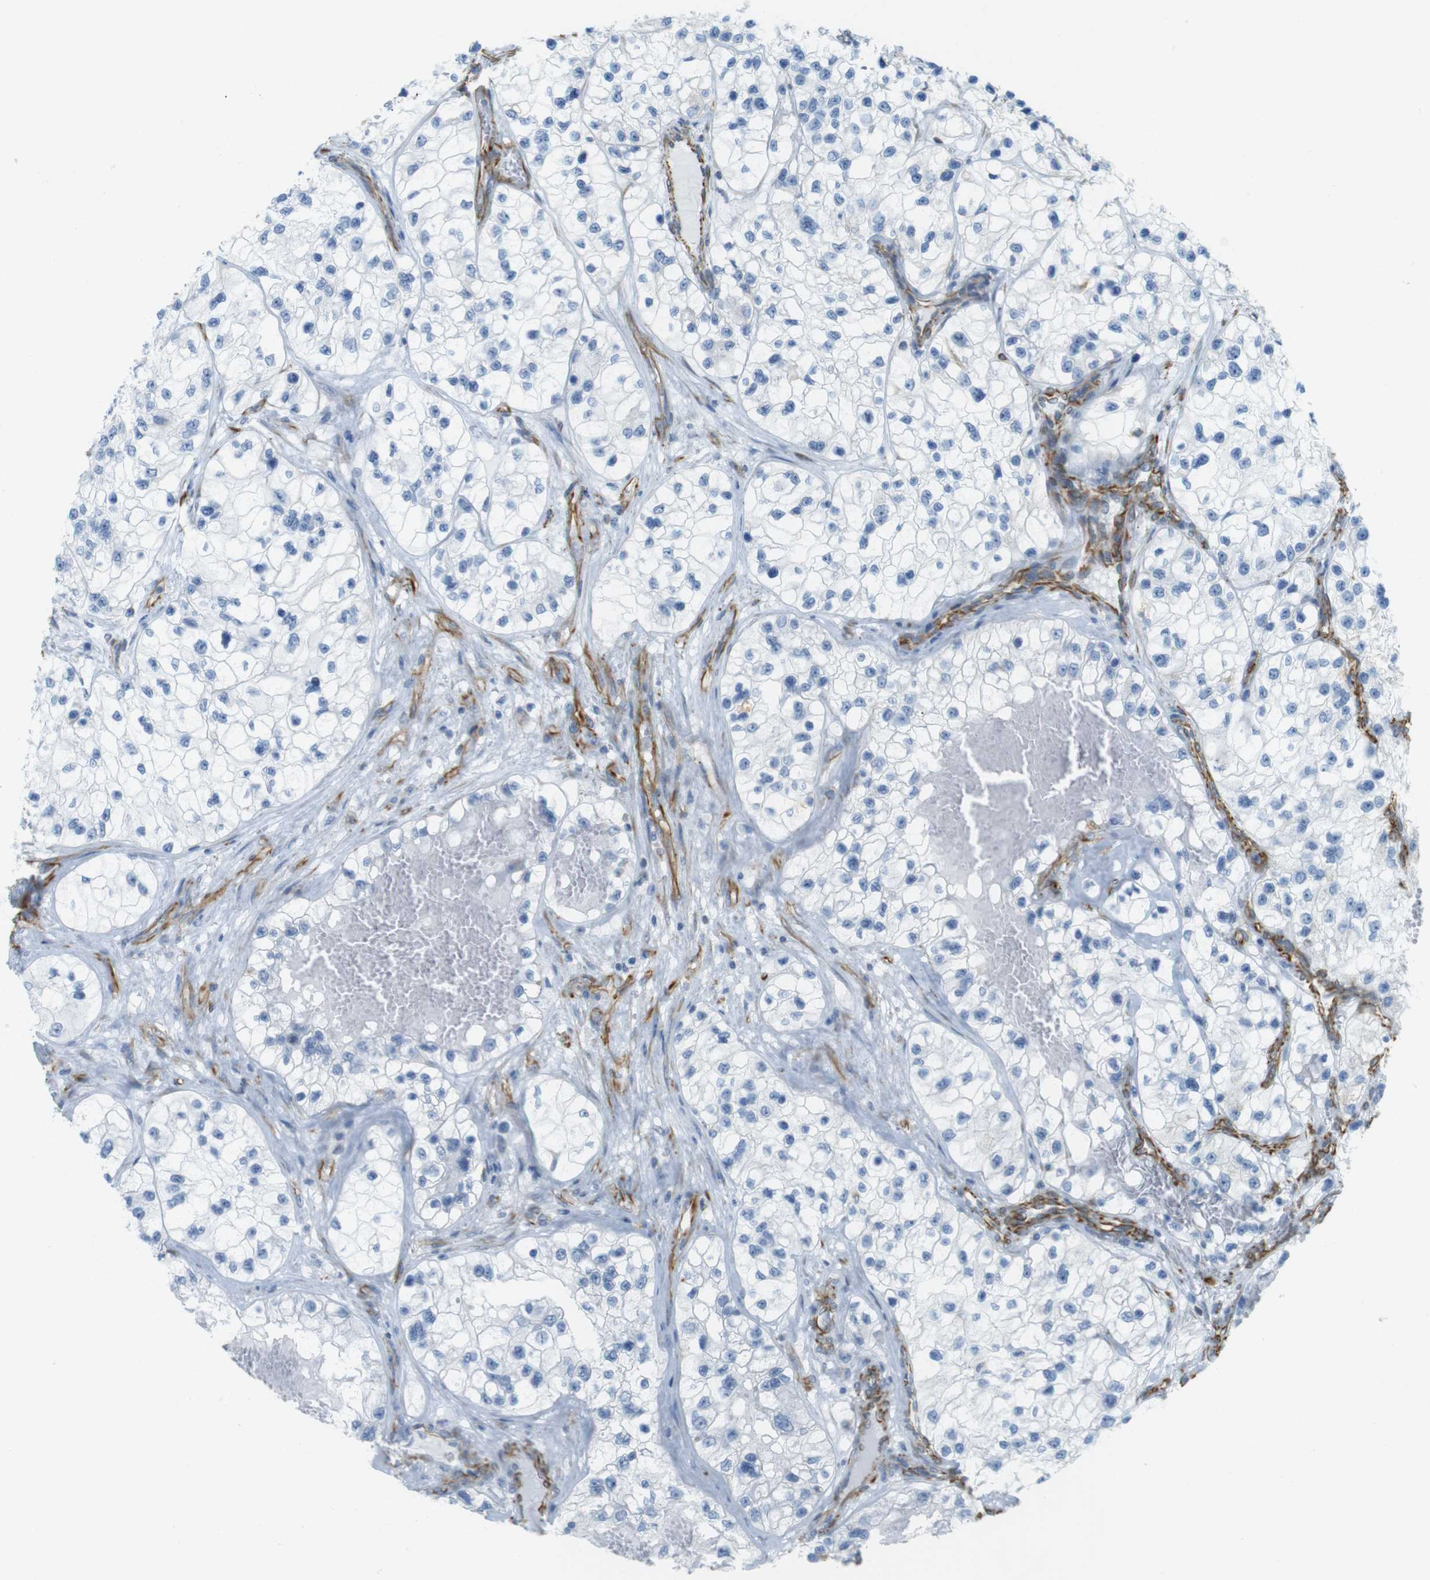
{"staining": {"intensity": "negative", "quantity": "none", "location": "none"}, "tissue": "renal cancer", "cell_type": "Tumor cells", "image_type": "cancer", "snomed": [{"axis": "morphology", "description": "Adenocarcinoma, NOS"}, {"axis": "topography", "description": "Kidney"}], "caption": "Renal cancer stained for a protein using immunohistochemistry (IHC) displays no staining tumor cells.", "gene": "MS4A10", "patient": {"sex": "female", "age": 57}}